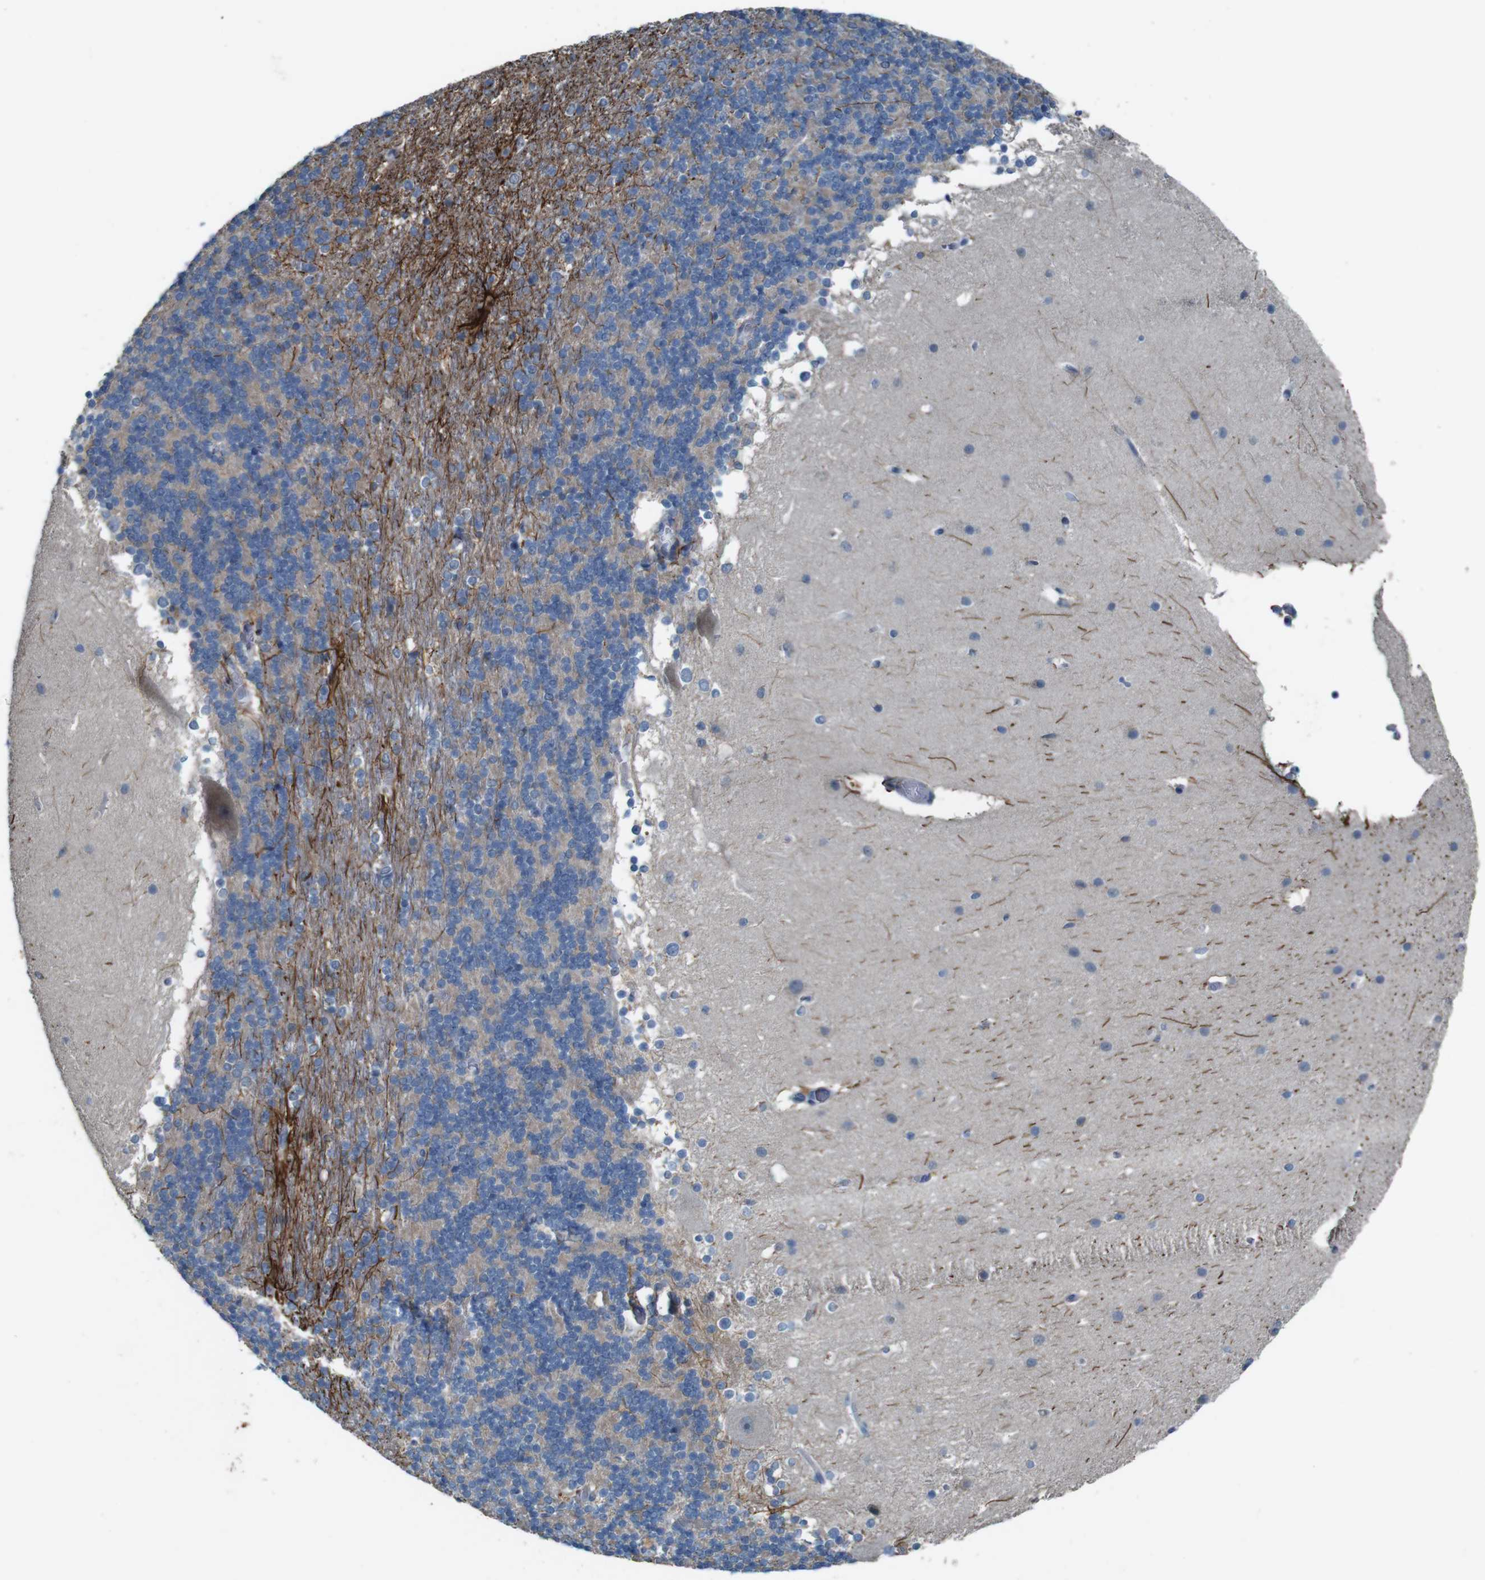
{"staining": {"intensity": "negative", "quantity": "none", "location": "none"}, "tissue": "cerebellum", "cell_type": "Cells in granular layer", "image_type": "normal", "snomed": [{"axis": "morphology", "description": "Normal tissue, NOS"}, {"axis": "topography", "description": "Cerebellum"}], "caption": "Protein analysis of normal cerebellum demonstrates no significant expression in cells in granular layer.", "gene": "MOGAT3", "patient": {"sex": "female", "age": 19}}